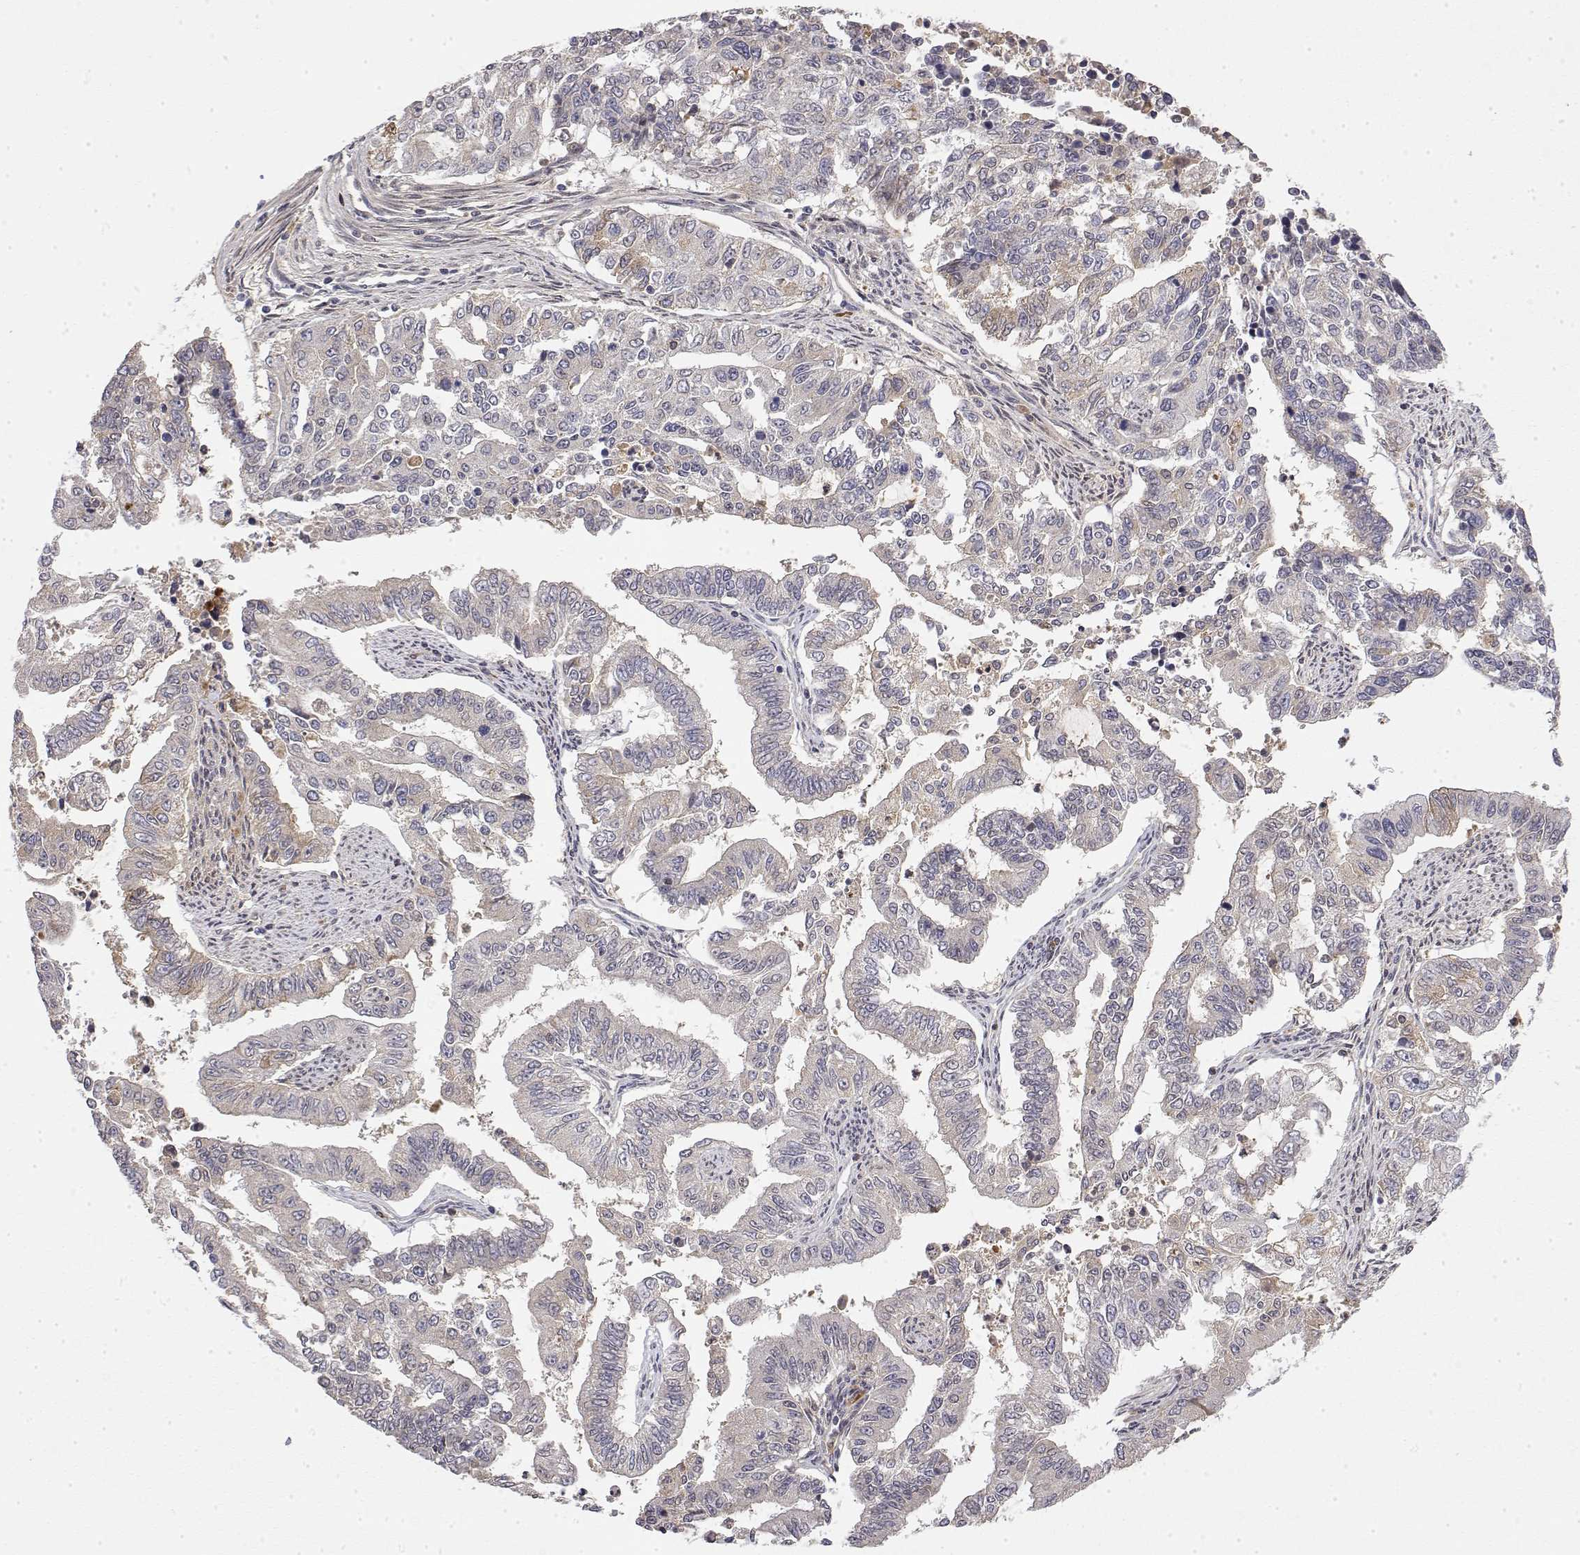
{"staining": {"intensity": "negative", "quantity": "none", "location": "none"}, "tissue": "endometrial cancer", "cell_type": "Tumor cells", "image_type": "cancer", "snomed": [{"axis": "morphology", "description": "Adenocarcinoma, NOS"}, {"axis": "topography", "description": "Uterus"}], "caption": "Tumor cells show no significant protein expression in endometrial cancer (adenocarcinoma).", "gene": "IGFBP4", "patient": {"sex": "female", "age": 59}}